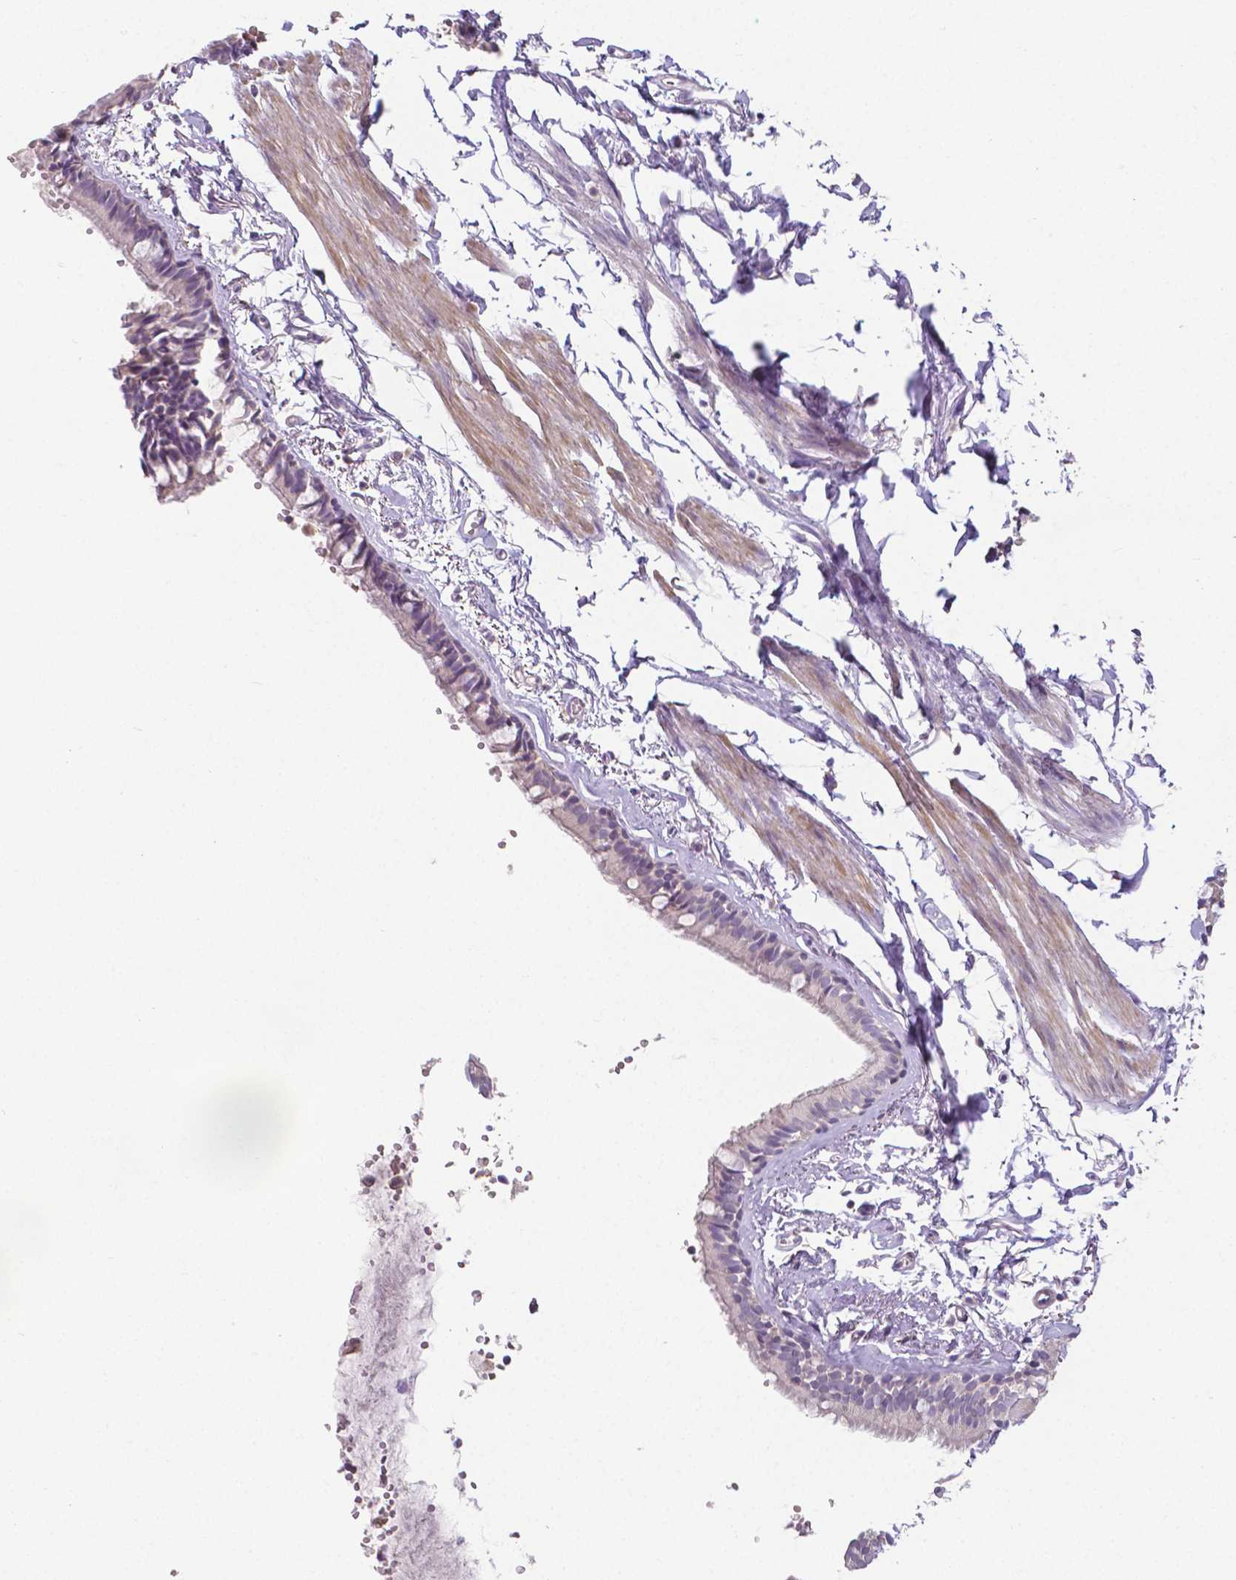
{"staining": {"intensity": "negative", "quantity": "none", "location": "none"}, "tissue": "bronchus", "cell_type": "Respiratory epithelial cells", "image_type": "normal", "snomed": [{"axis": "morphology", "description": "Normal tissue, NOS"}, {"axis": "topography", "description": "Bronchus"}], "caption": "DAB immunohistochemical staining of unremarkable bronchus reveals no significant expression in respiratory epithelial cells. (DAB (3,3'-diaminobenzidine) immunohistochemistry, high magnification).", "gene": "CRMP1", "patient": {"sex": "female", "age": 59}}